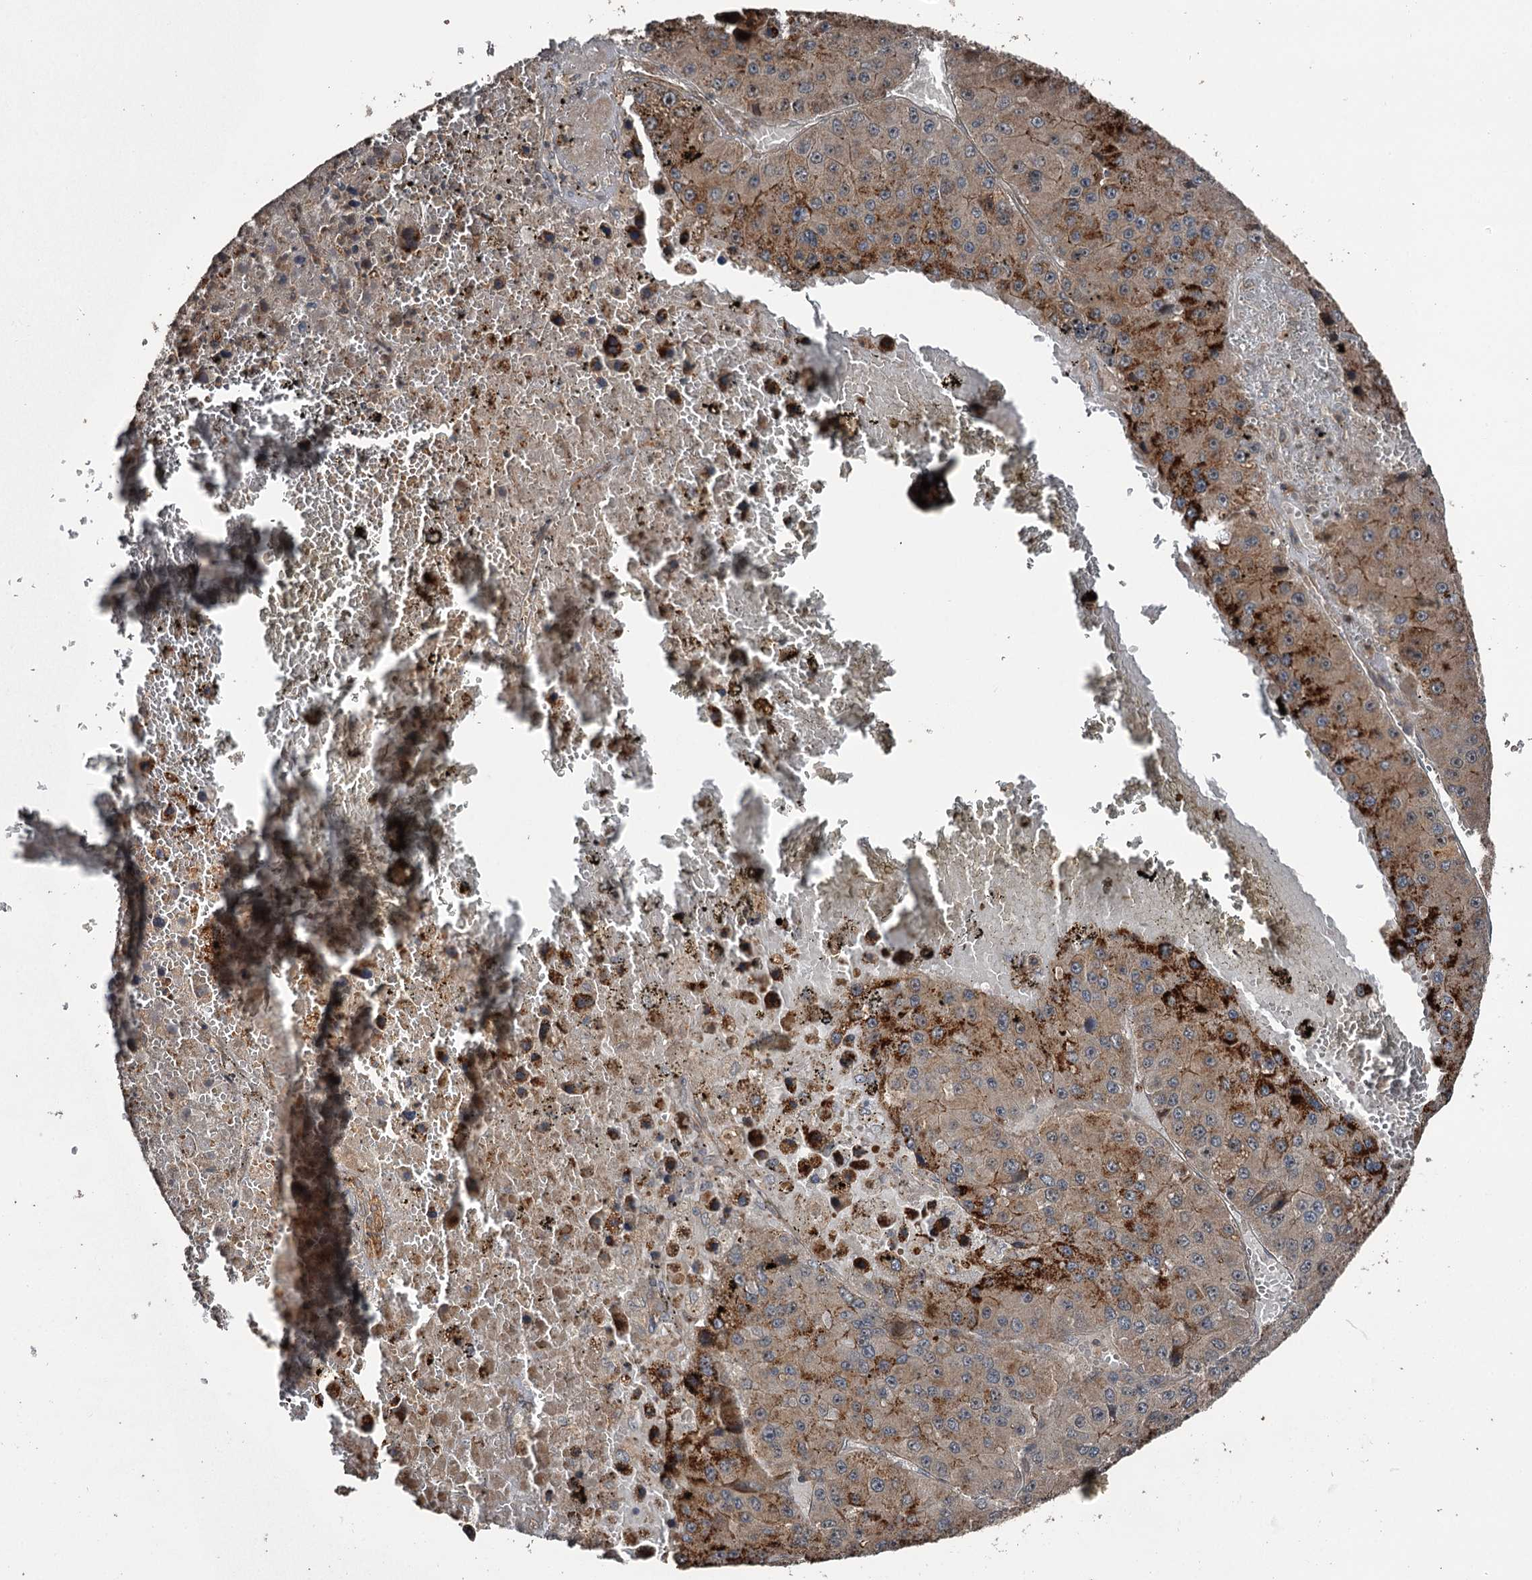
{"staining": {"intensity": "strong", "quantity": "<25%", "location": "cytoplasmic/membranous"}, "tissue": "liver cancer", "cell_type": "Tumor cells", "image_type": "cancer", "snomed": [{"axis": "morphology", "description": "Carcinoma, Hepatocellular, NOS"}, {"axis": "topography", "description": "Liver"}], "caption": "Protein staining of liver hepatocellular carcinoma tissue shows strong cytoplasmic/membranous positivity in approximately <25% of tumor cells. Nuclei are stained in blue.", "gene": "RAB21", "patient": {"sex": "female", "age": 73}}